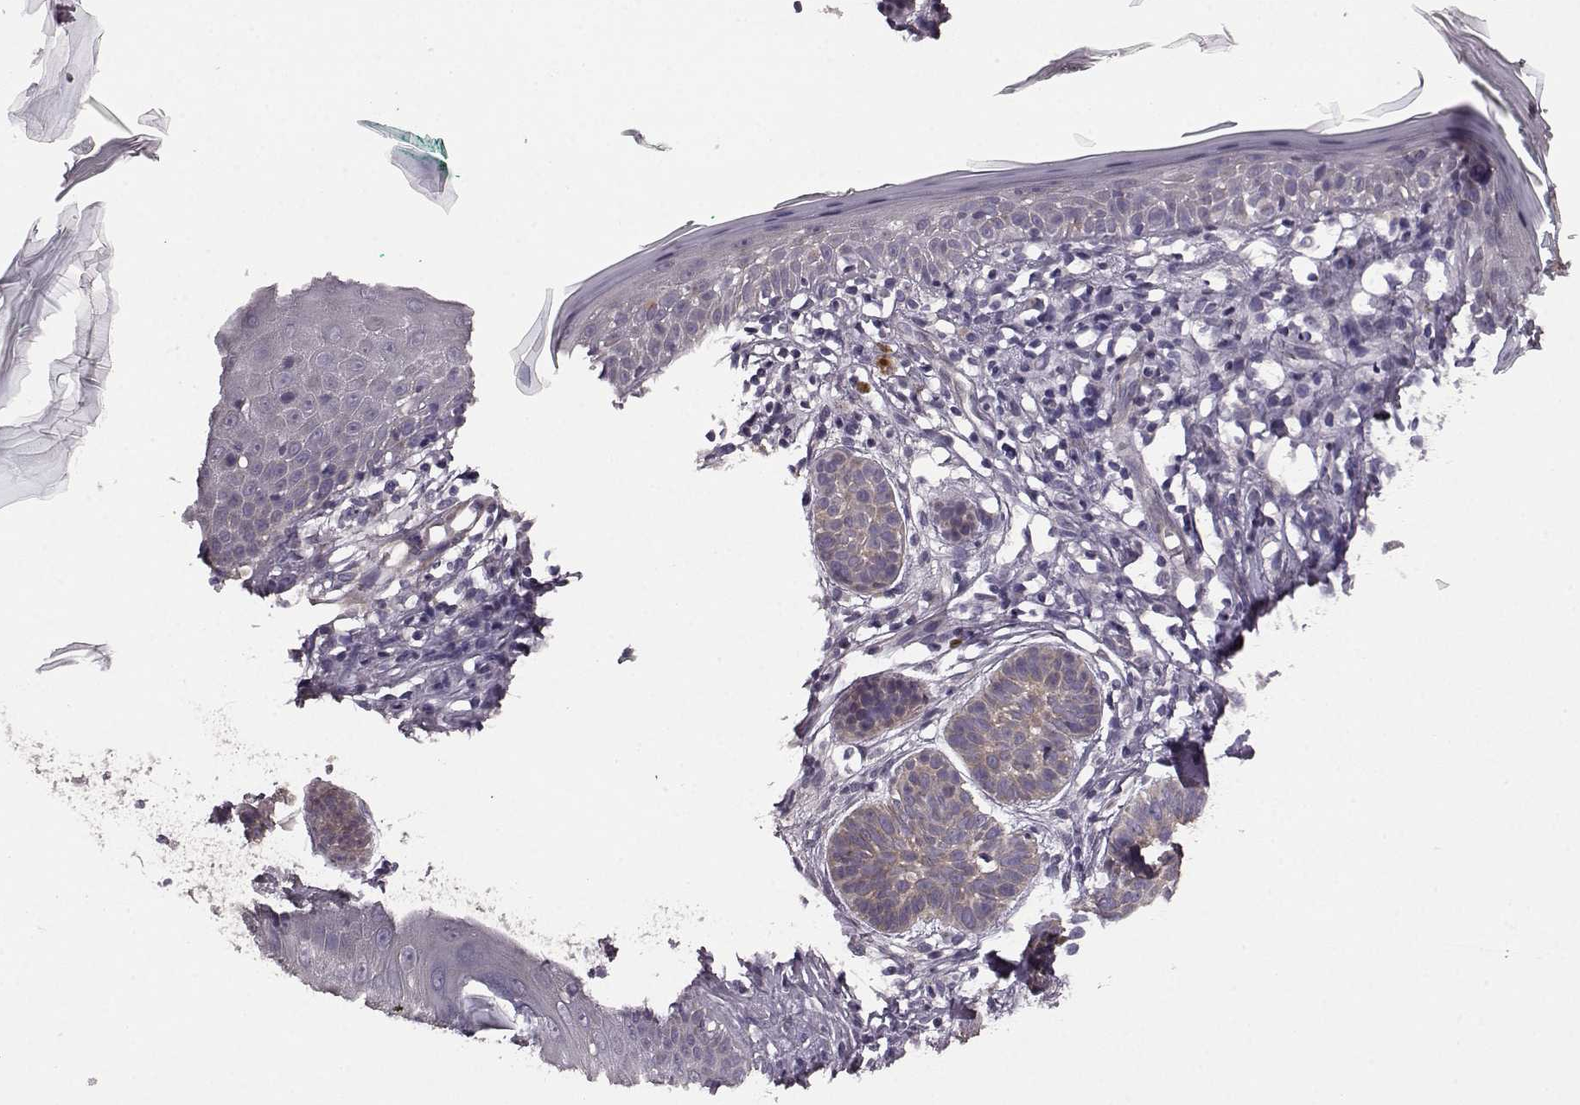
{"staining": {"intensity": "negative", "quantity": "none", "location": "none"}, "tissue": "skin cancer", "cell_type": "Tumor cells", "image_type": "cancer", "snomed": [{"axis": "morphology", "description": "Basal cell carcinoma"}, {"axis": "topography", "description": "Skin"}], "caption": "An immunohistochemistry photomicrograph of basal cell carcinoma (skin) is shown. There is no staining in tumor cells of basal cell carcinoma (skin).", "gene": "GRK1", "patient": {"sex": "male", "age": 85}}